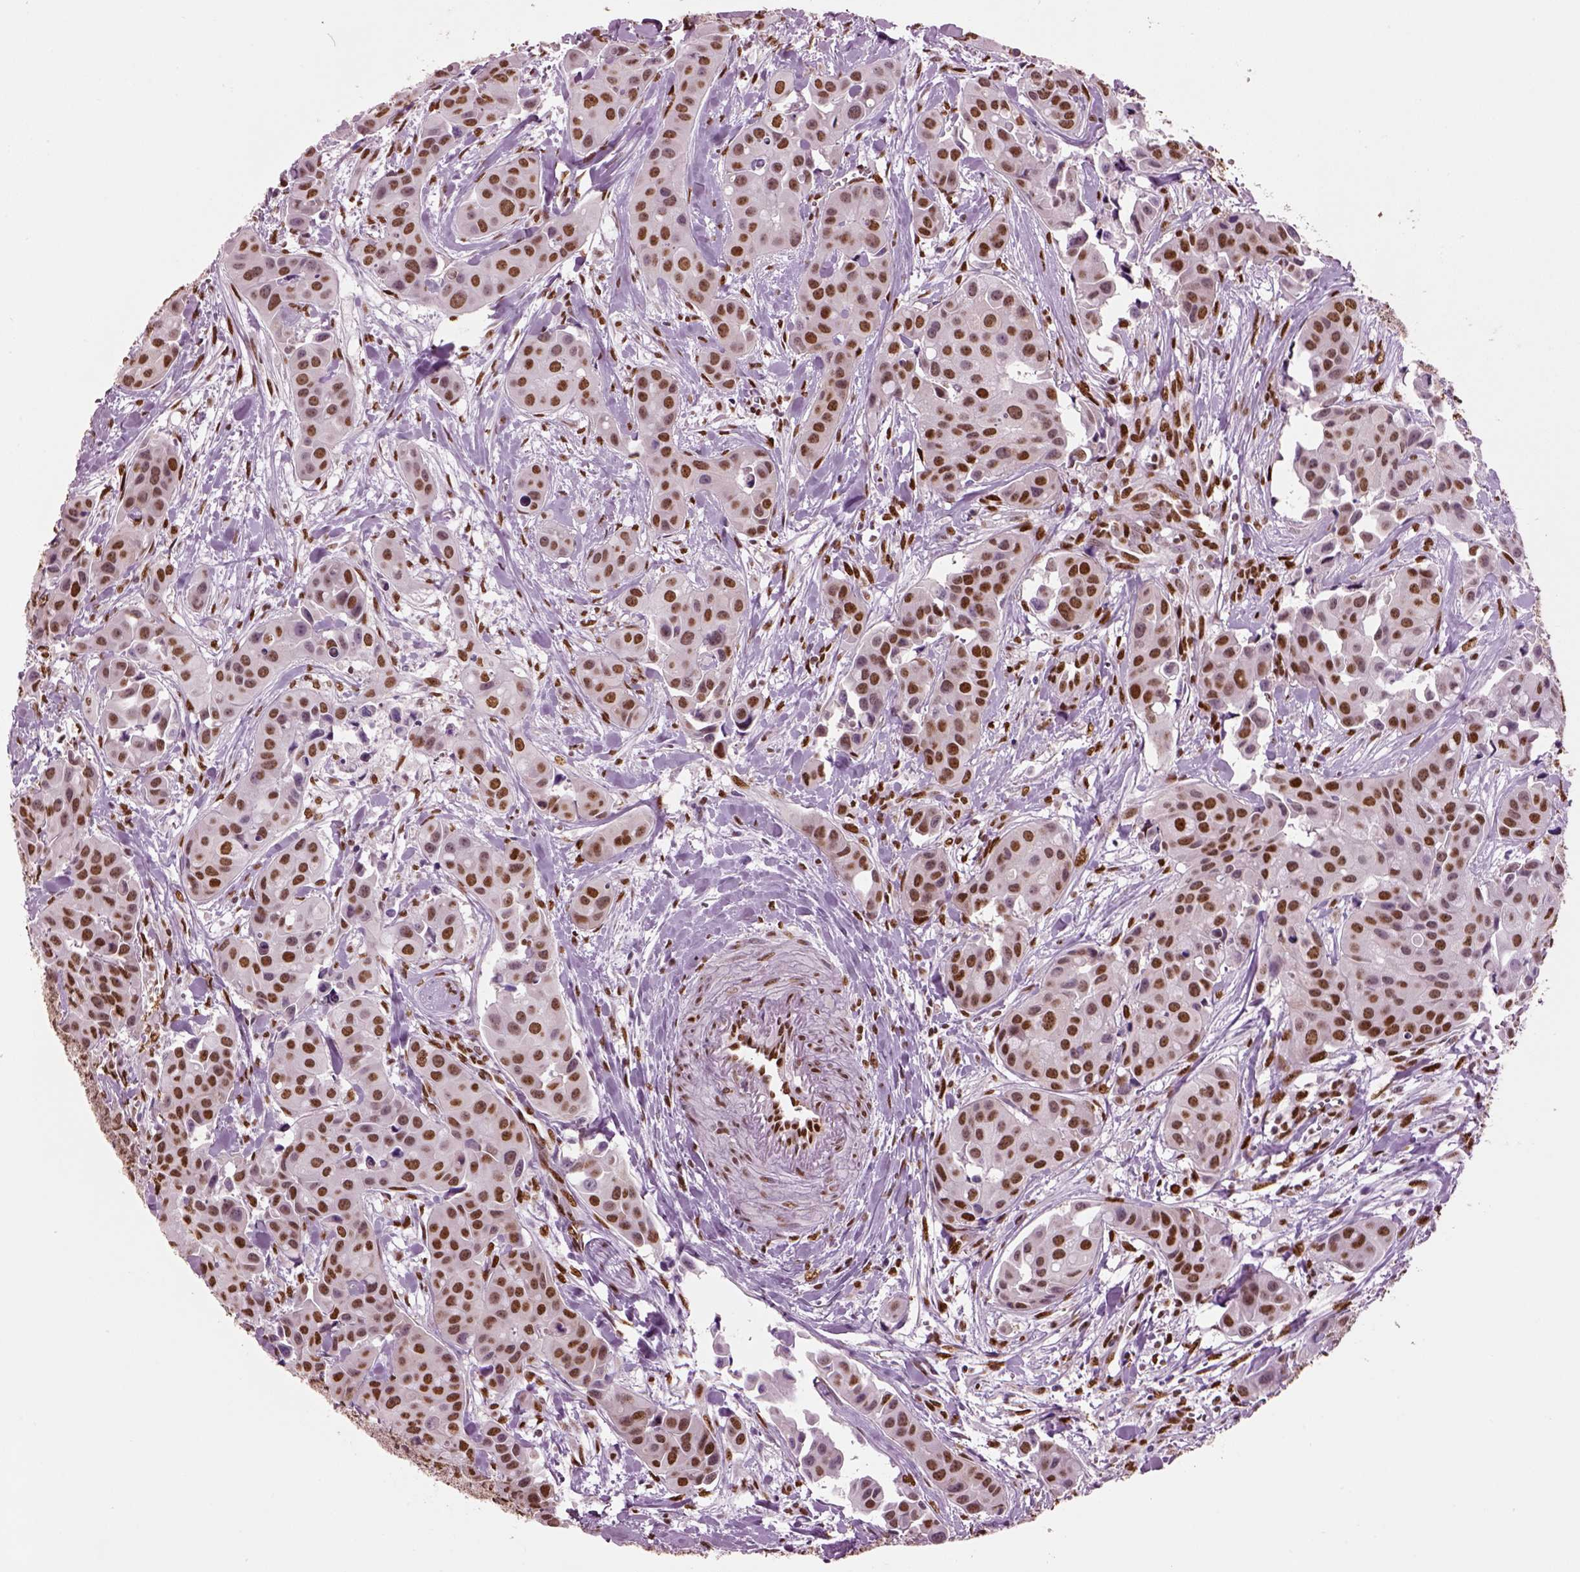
{"staining": {"intensity": "strong", "quantity": ">75%", "location": "nuclear"}, "tissue": "head and neck cancer", "cell_type": "Tumor cells", "image_type": "cancer", "snomed": [{"axis": "morphology", "description": "Adenocarcinoma, NOS"}, {"axis": "topography", "description": "Head-Neck"}], "caption": "Protein expression analysis of human head and neck cancer (adenocarcinoma) reveals strong nuclear staining in approximately >75% of tumor cells.", "gene": "DDX3X", "patient": {"sex": "male", "age": 76}}